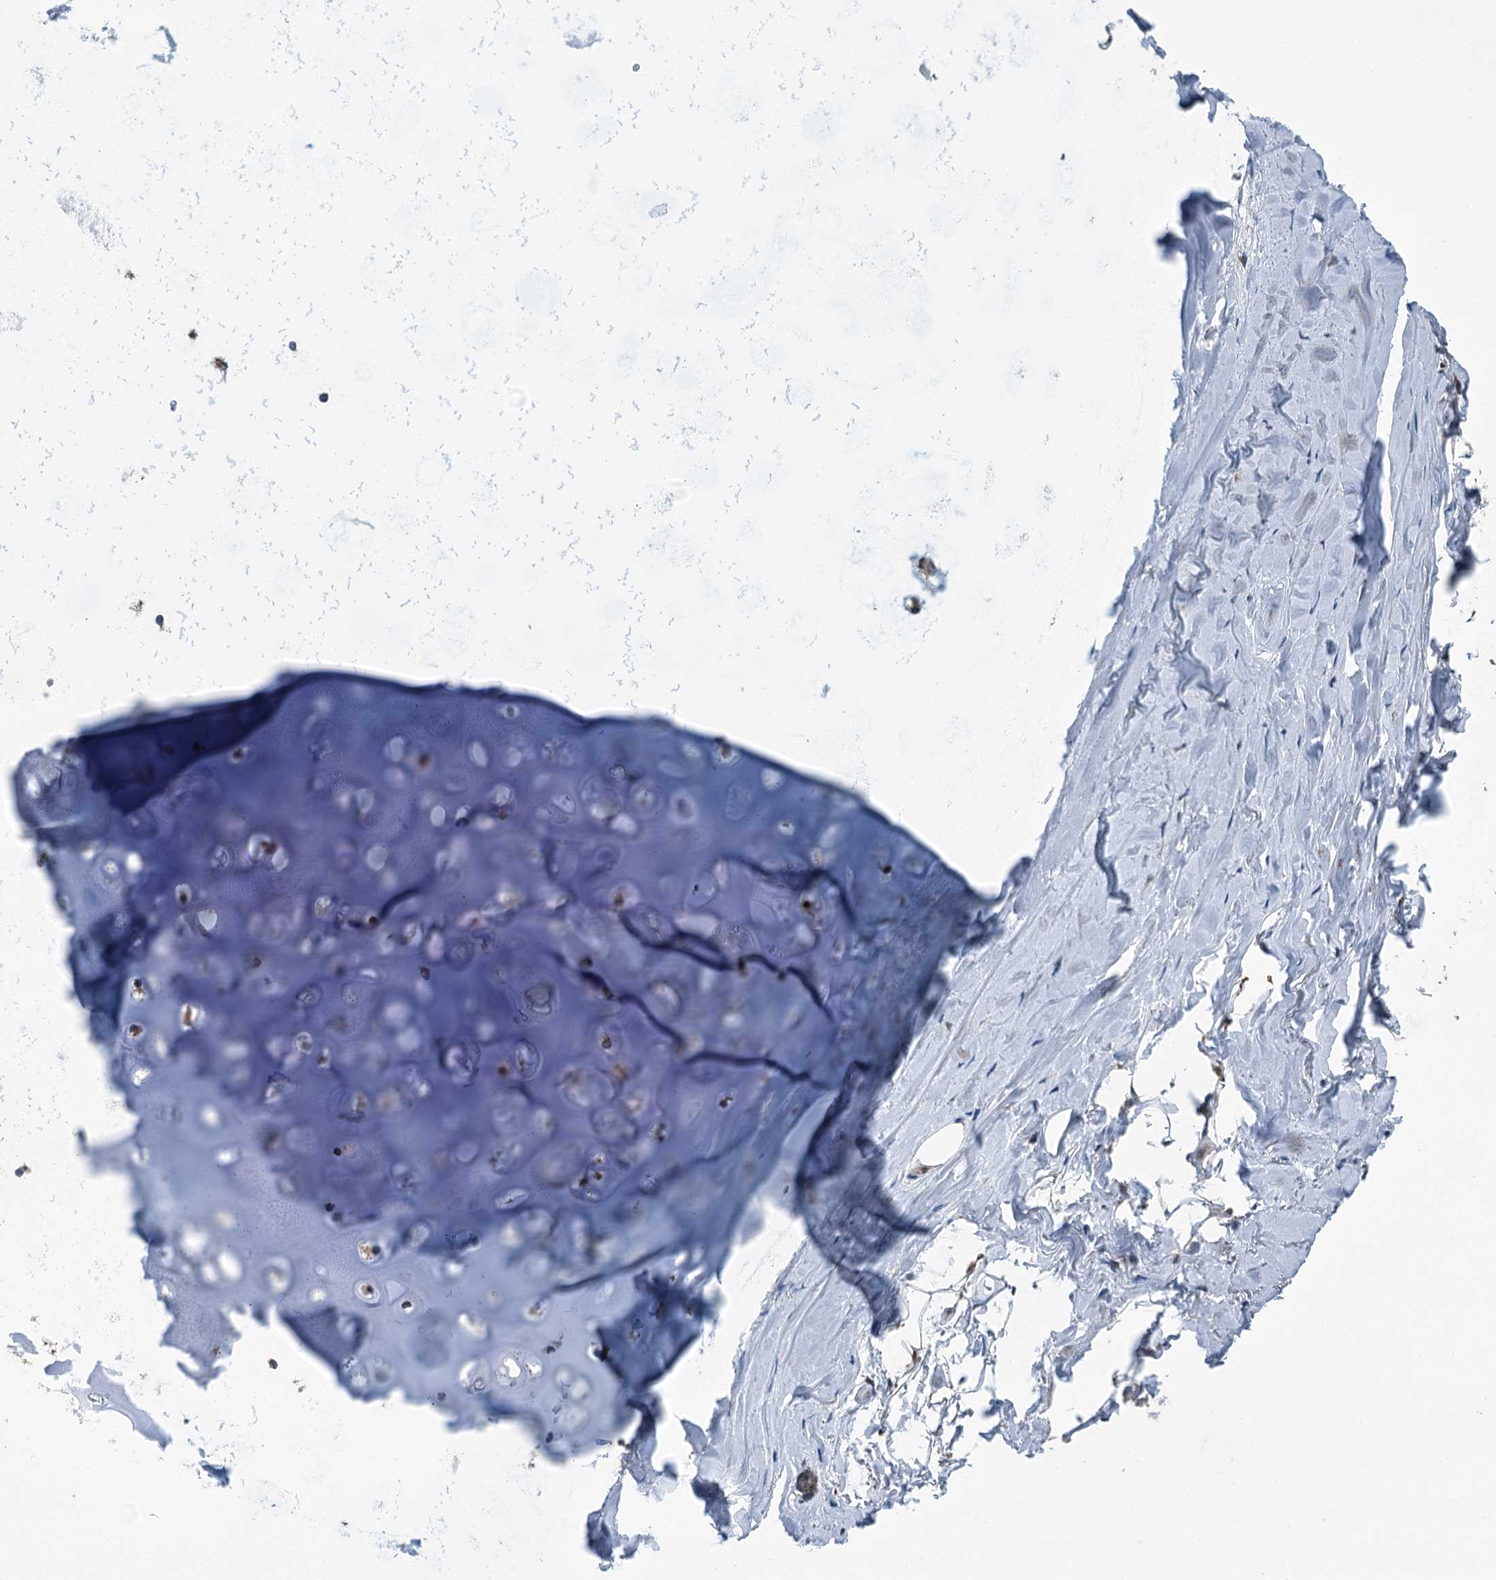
{"staining": {"intensity": "negative", "quantity": "none", "location": "none"}, "tissue": "adipose tissue", "cell_type": "Adipocytes", "image_type": "normal", "snomed": [{"axis": "morphology", "description": "Normal tissue, NOS"}, {"axis": "topography", "description": "Lymph node"}, {"axis": "topography", "description": "Bronchus"}], "caption": "IHC micrograph of normal adipose tissue: adipose tissue stained with DAB (3,3'-diaminobenzidine) shows no significant protein staining in adipocytes.", "gene": "TRPT1", "patient": {"sex": "male", "age": 63}}